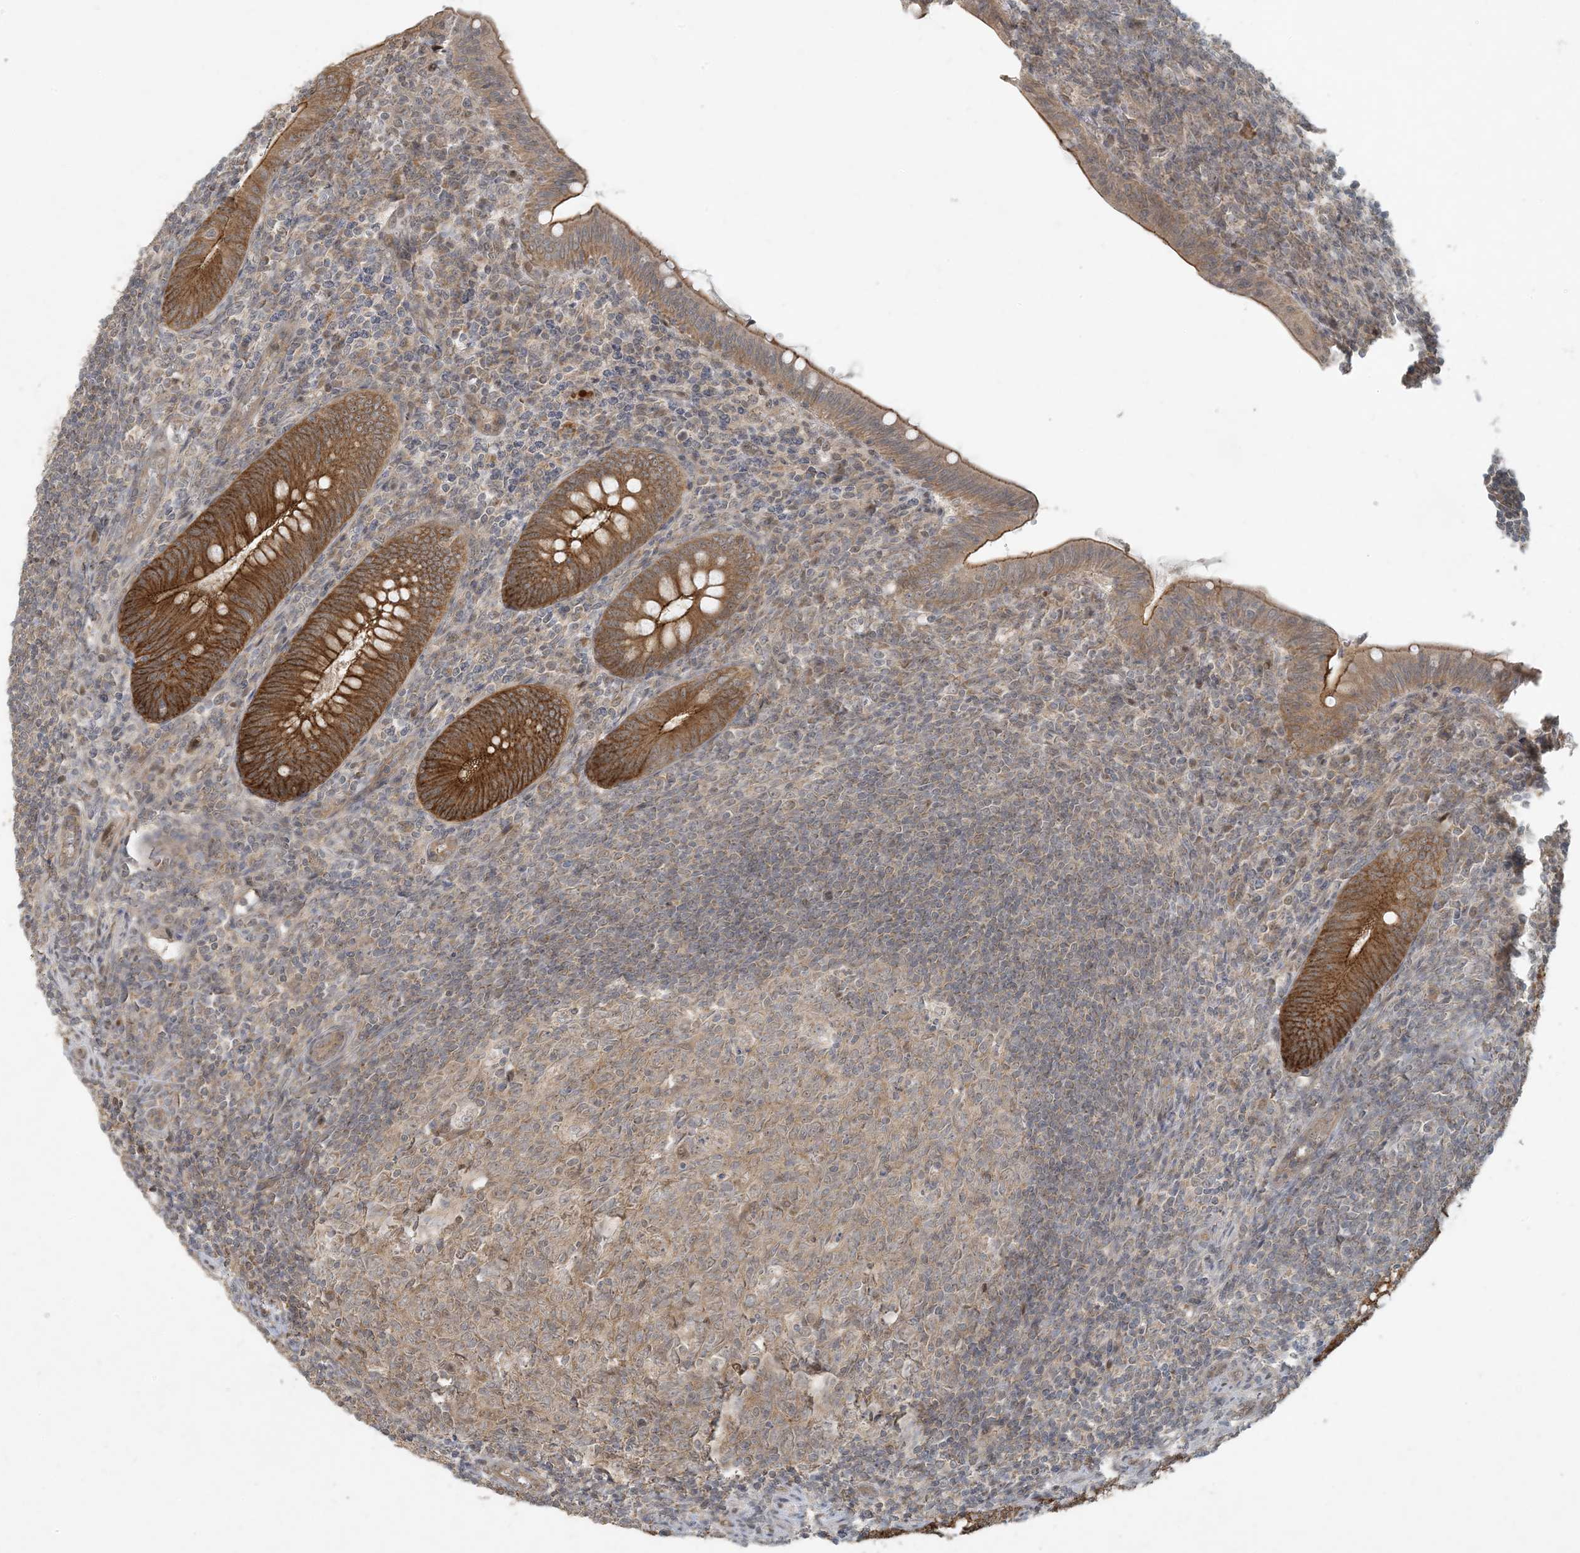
{"staining": {"intensity": "moderate", "quantity": ">75%", "location": "cytoplasmic/membranous"}, "tissue": "appendix", "cell_type": "Glandular cells", "image_type": "normal", "snomed": [{"axis": "morphology", "description": "Normal tissue, NOS"}, {"axis": "topography", "description": "Appendix"}], "caption": "This micrograph exhibits IHC staining of normal appendix, with medium moderate cytoplasmic/membranous positivity in approximately >75% of glandular cells.", "gene": "BCORL1", "patient": {"sex": "male", "age": 14}}